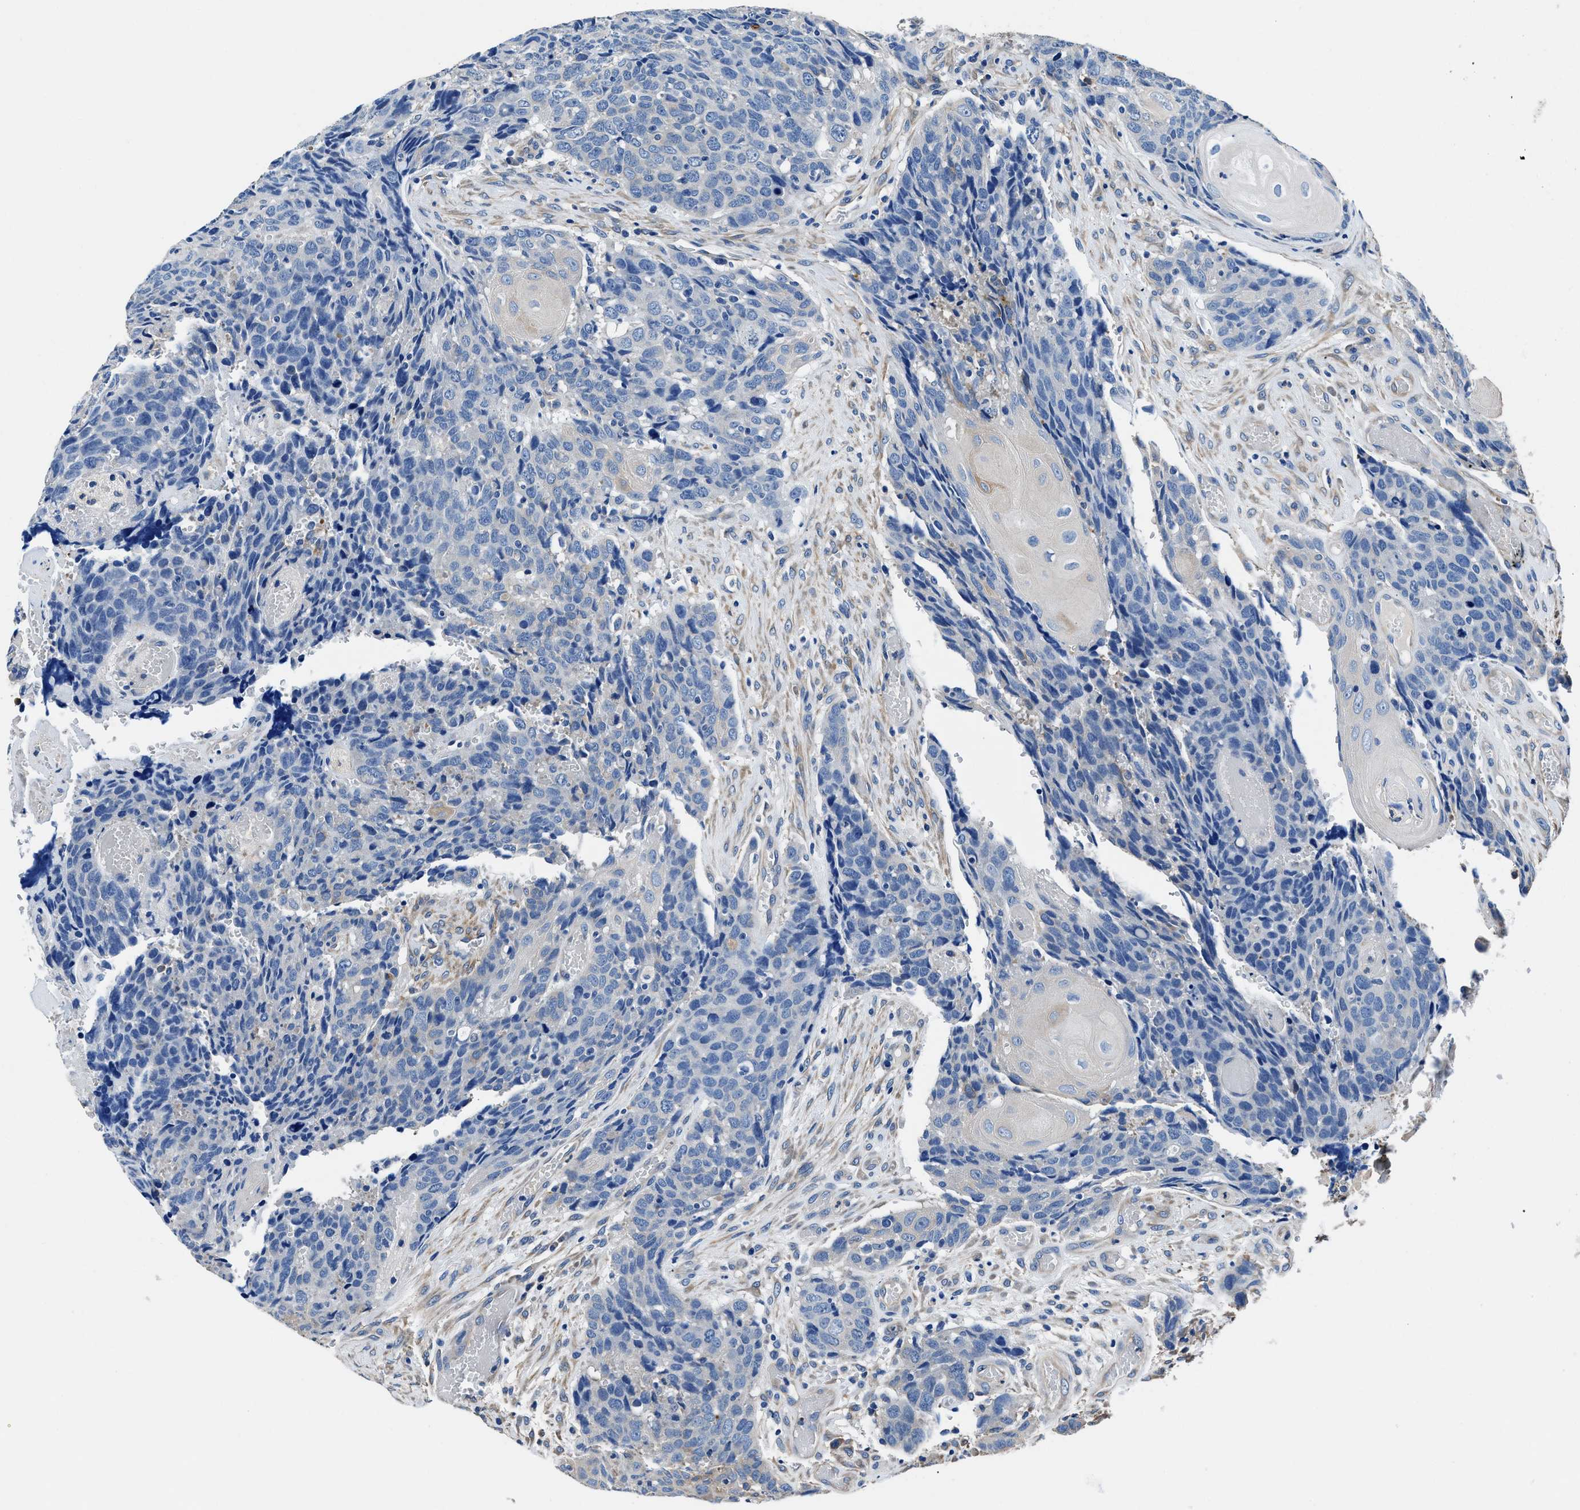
{"staining": {"intensity": "negative", "quantity": "none", "location": "none"}, "tissue": "head and neck cancer", "cell_type": "Tumor cells", "image_type": "cancer", "snomed": [{"axis": "morphology", "description": "Squamous cell carcinoma, NOS"}, {"axis": "topography", "description": "Head-Neck"}], "caption": "The immunohistochemistry (IHC) histopathology image has no significant positivity in tumor cells of squamous cell carcinoma (head and neck) tissue.", "gene": "NEU1", "patient": {"sex": "male", "age": 66}}